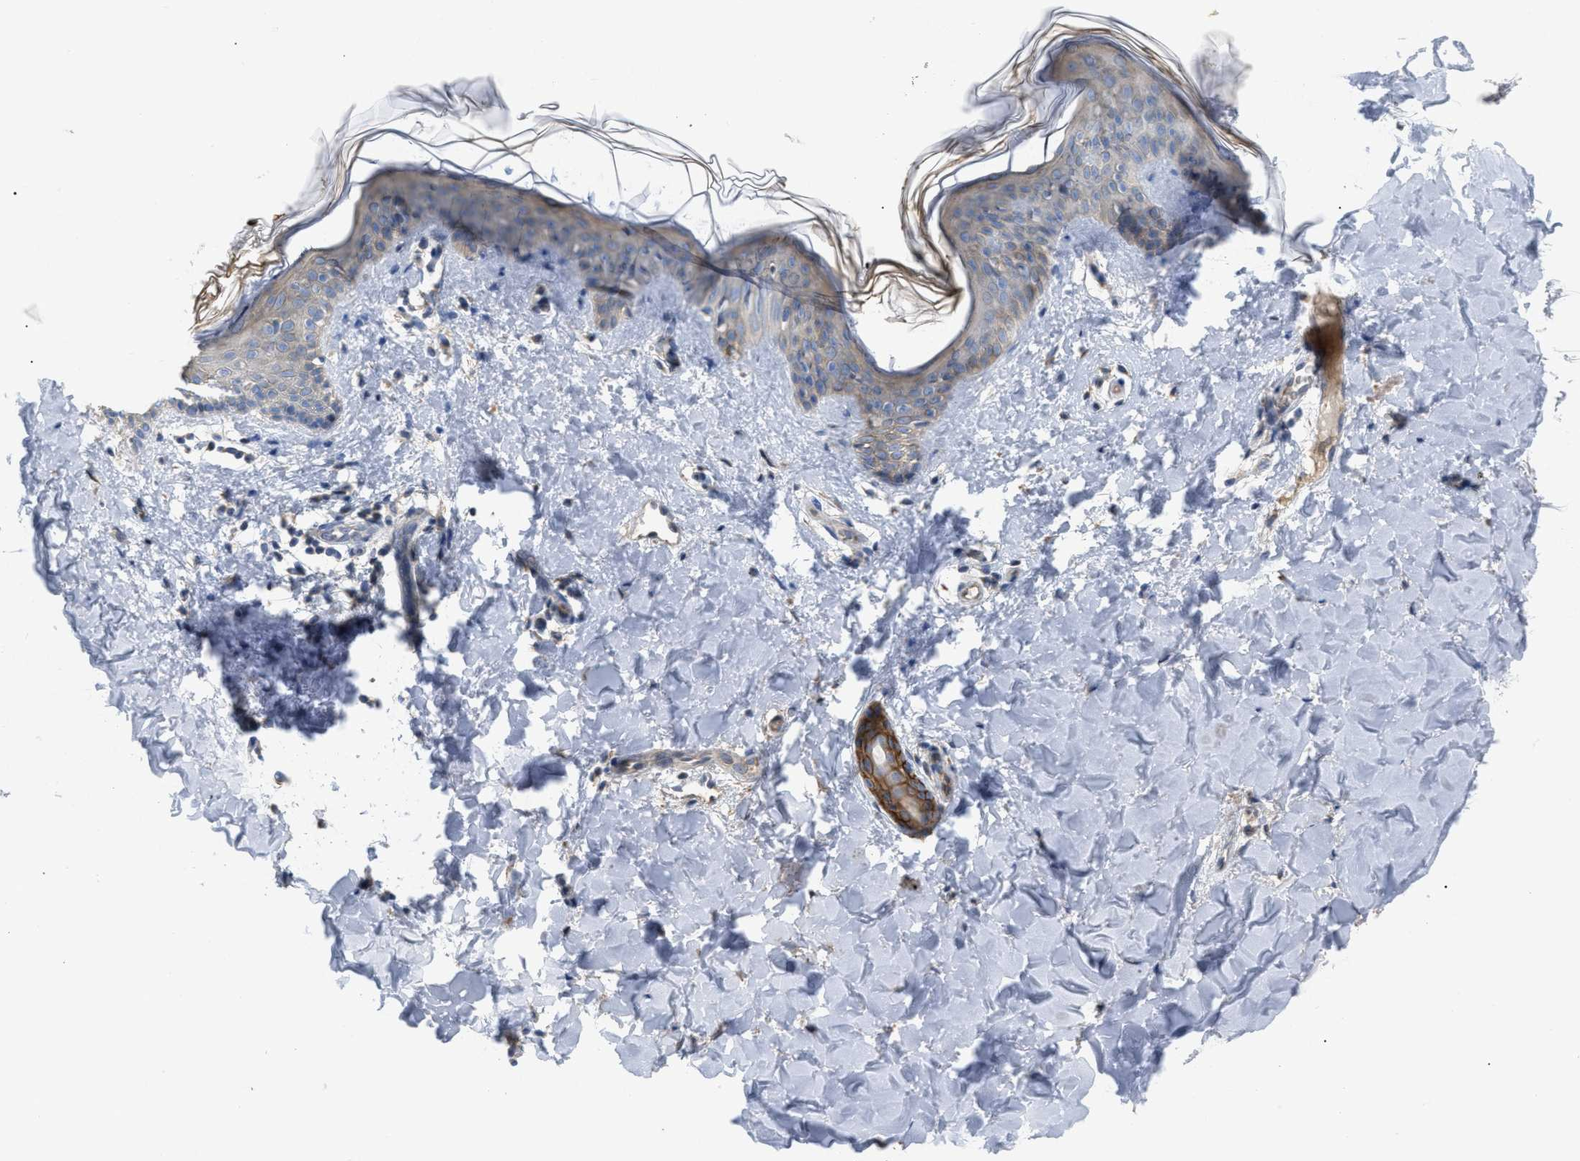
{"staining": {"intensity": "negative", "quantity": "none", "location": "none"}, "tissue": "skin", "cell_type": "Fibroblasts", "image_type": "normal", "snomed": [{"axis": "morphology", "description": "Normal tissue, NOS"}, {"axis": "topography", "description": "Skin"}], "caption": "Photomicrograph shows no significant protein positivity in fibroblasts of normal skin. (Brightfield microscopy of DAB (3,3'-diaminobenzidine) immunohistochemistry (IHC) at high magnification).", "gene": "DHX58", "patient": {"sex": "female", "age": 17}}